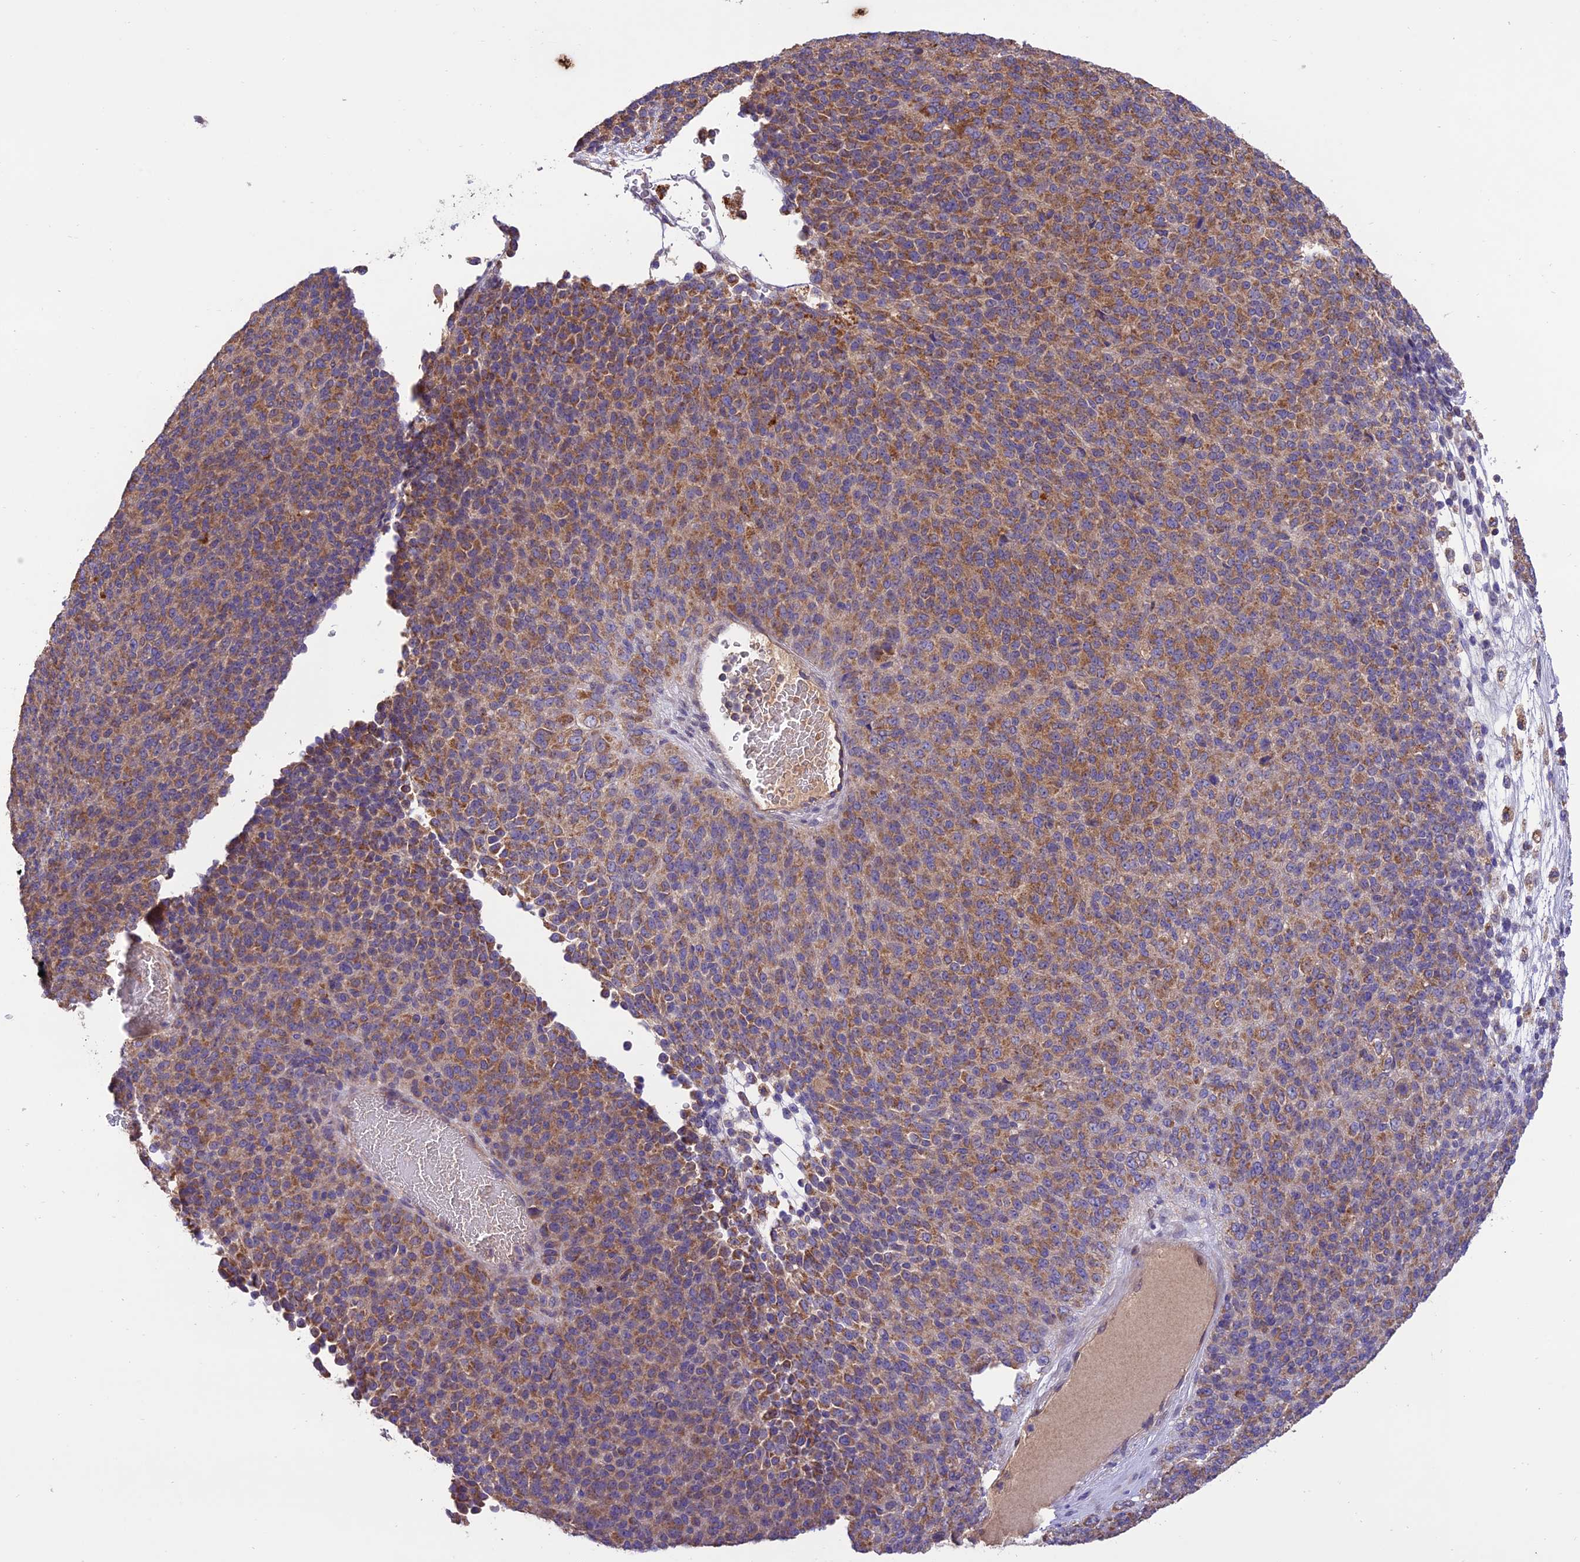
{"staining": {"intensity": "moderate", "quantity": "25%-75%", "location": "cytoplasmic/membranous"}, "tissue": "melanoma", "cell_type": "Tumor cells", "image_type": "cancer", "snomed": [{"axis": "morphology", "description": "Malignant melanoma, Metastatic site"}, {"axis": "topography", "description": "Brain"}], "caption": "Immunohistochemistry (IHC) image of neoplastic tissue: malignant melanoma (metastatic site) stained using IHC demonstrates medium levels of moderate protein expression localized specifically in the cytoplasmic/membranous of tumor cells, appearing as a cytoplasmic/membranous brown color.", "gene": "NDUFAF1", "patient": {"sex": "female", "age": 56}}